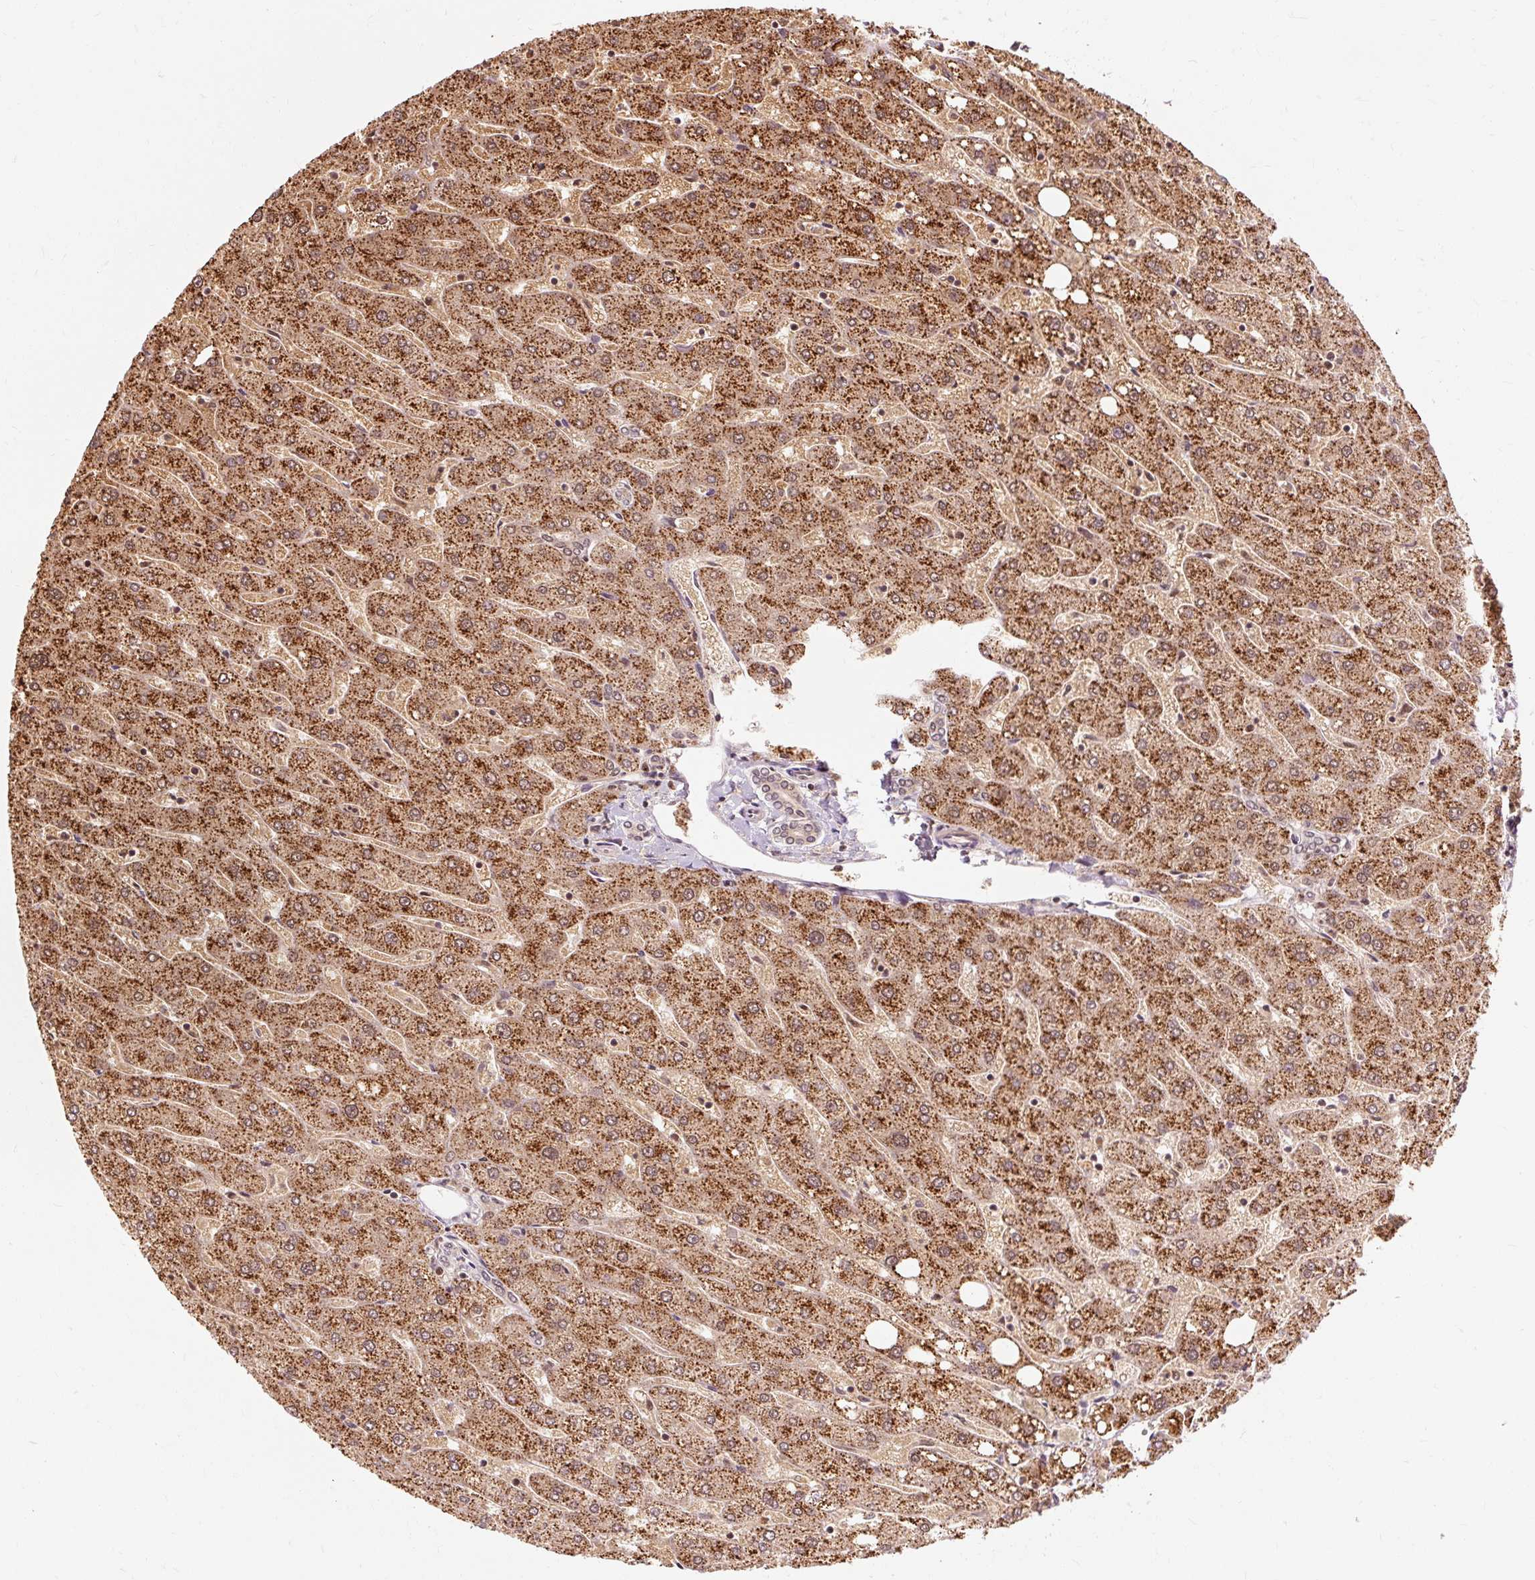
{"staining": {"intensity": "weak", "quantity": ">75%", "location": "nuclear"}, "tissue": "liver", "cell_type": "Cholangiocytes", "image_type": "normal", "snomed": [{"axis": "morphology", "description": "Normal tissue, NOS"}, {"axis": "topography", "description": "Liver"}], "caption": "This micrograph demonstrates IHC staining of benign human liver, with low weak nuclear expression in approximately >75% of cholangiocytes.", "gene": "CSTF1", "patient": {"sex": "male", "age": 67}}